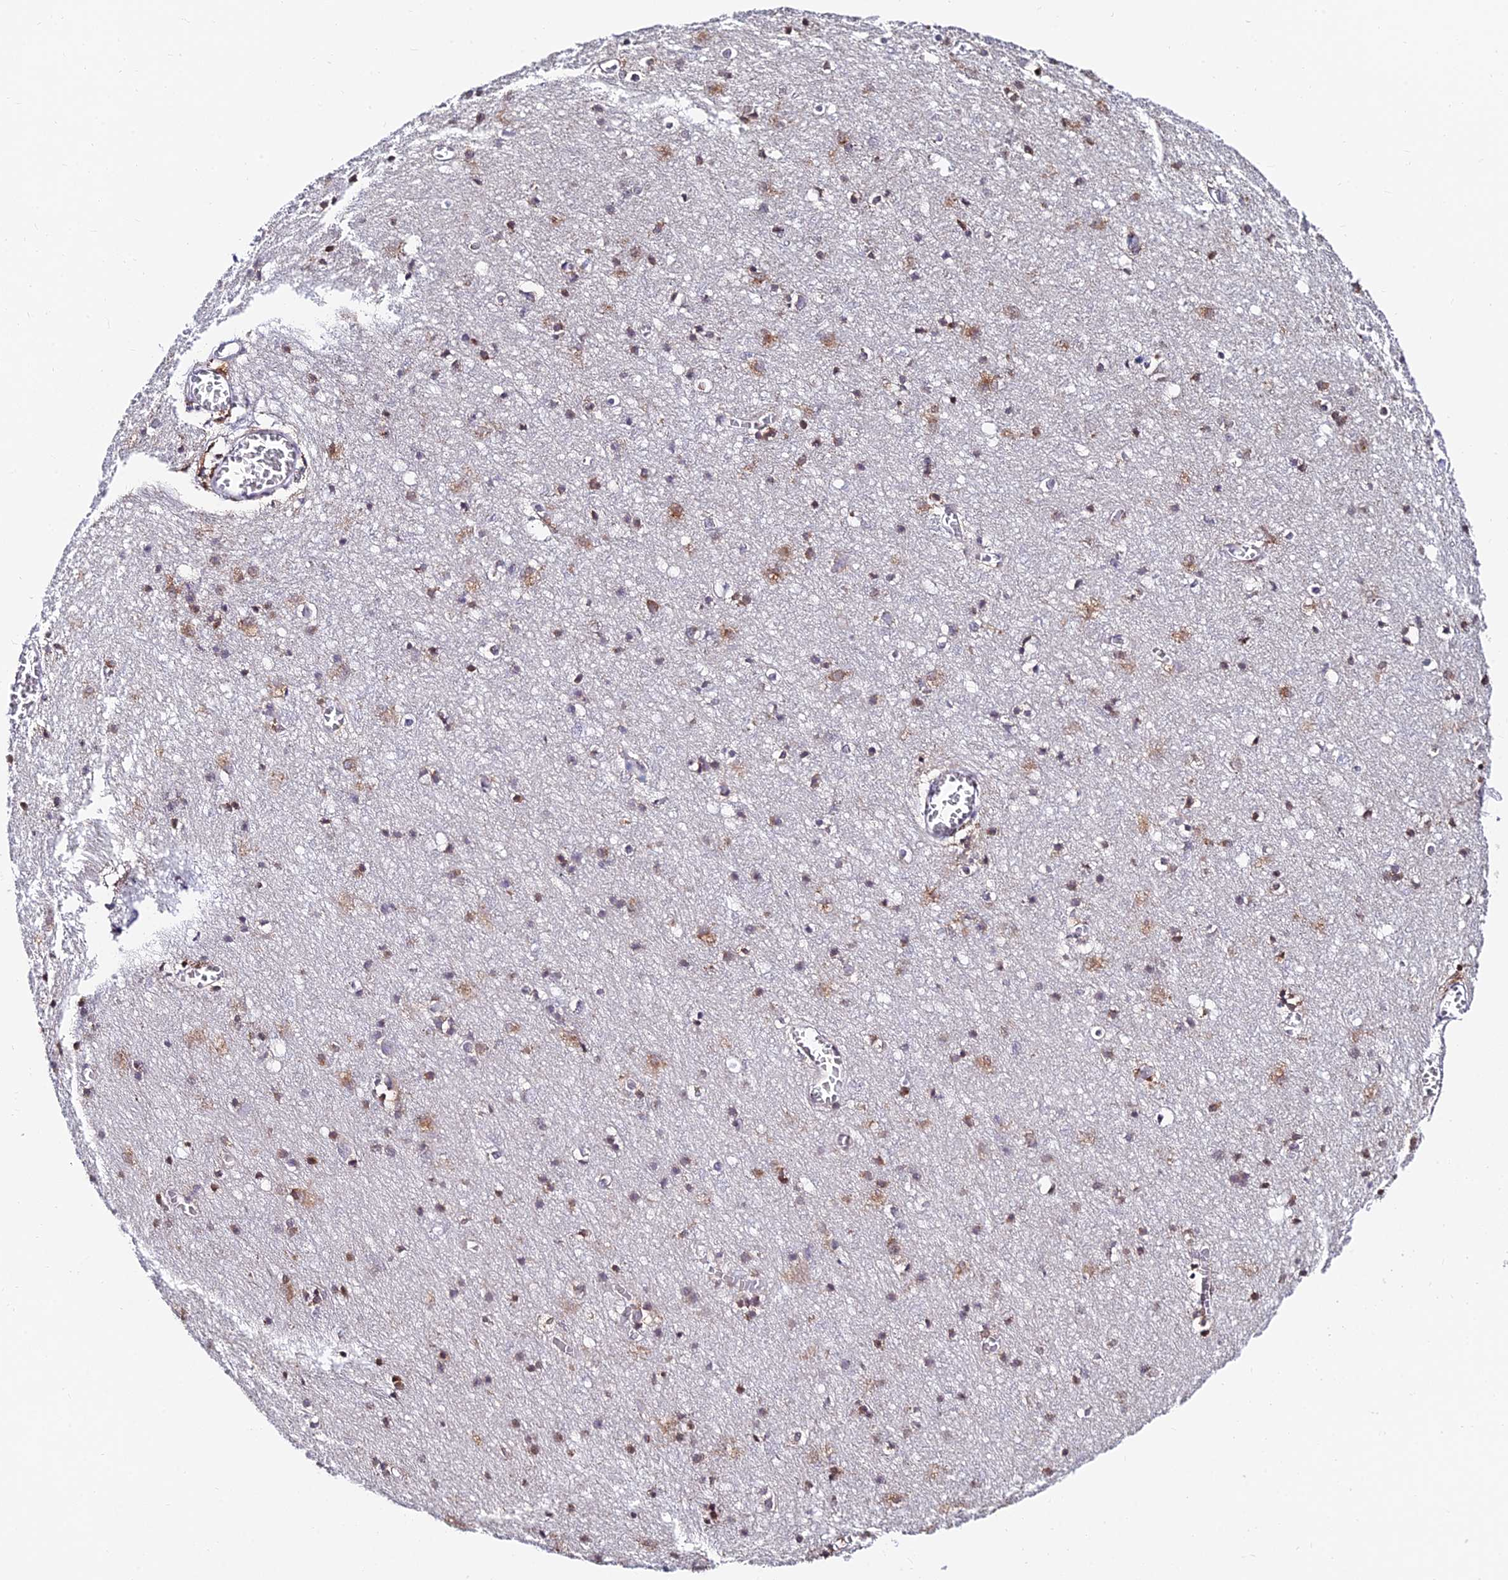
{"staining": {"intensity": "negative", "quantity": "none", "location": "none"}, "tissue": "cerebral cortex", "cell_type": "Endothelial cells", "image_type": "normal", "snomed": [{"axis": "morphology", "description": "Normal tissue, NOS"}, {"axis": "topography", "description": "Cerebral cortex"}], "caption": "Photomicrograph shows no protein positivity in endothelial cells of benign cerebral cortex.", "gene": "CDNF", "patient": {"sex": "female", "age": 64}}